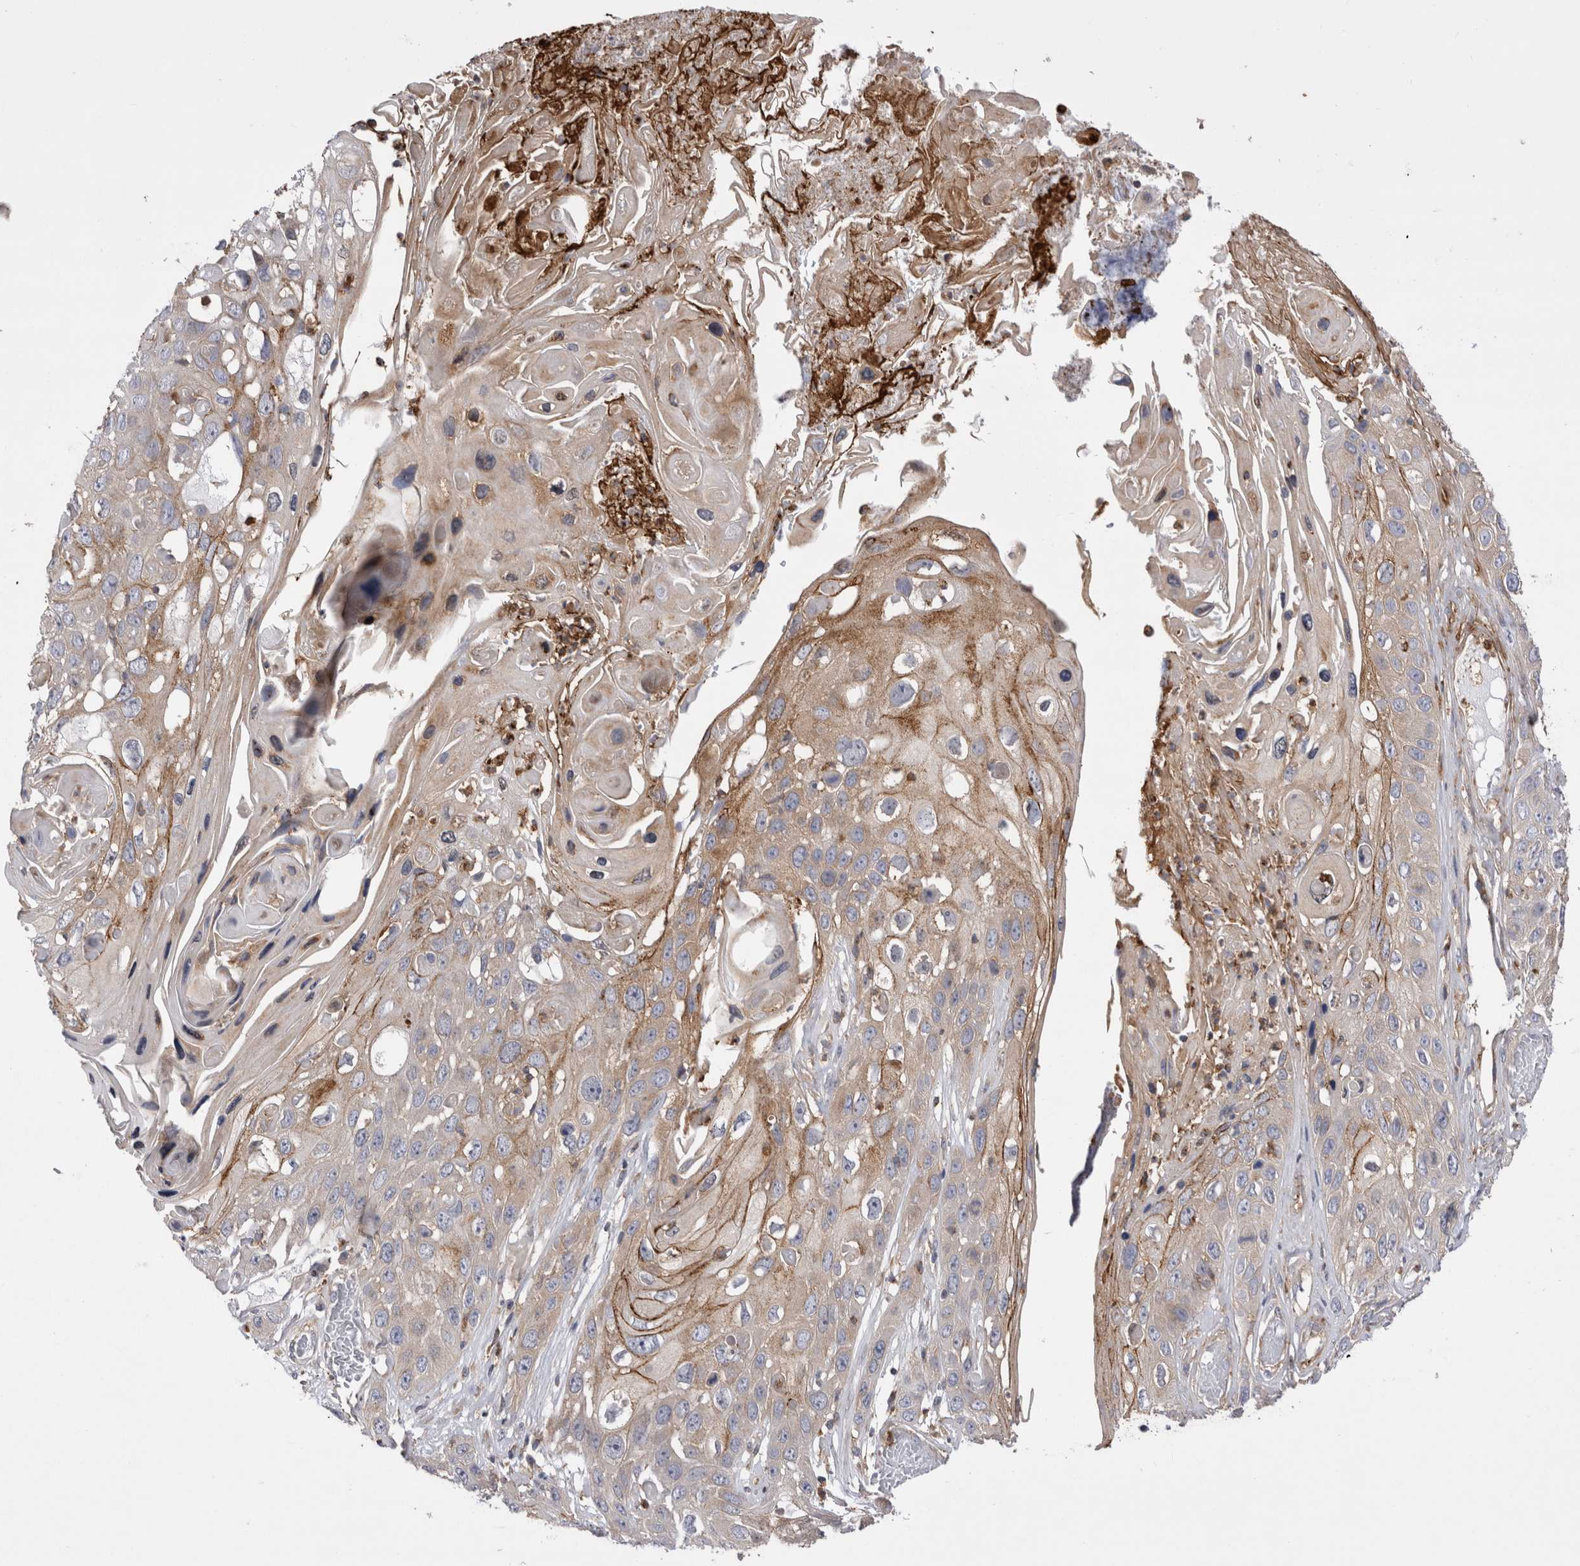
{"staining": {"intensity": "moderate", "quantity": "25%-75%", "location": "cytoplasmic/membranous"}, "tissue": "skin cancer", "cell_type": "Tumor cells", "image_type": "cancer", "snomed": [{"axis": "morphology", "description": "Squamous cell carcinoma, NOS"}, {"axis": "topography", "description": "Skin"}], "caption": "Squamous cell carcinoma (skin) stained with a protein marker reveals moderate staining in tumor cells.", "gene": "RAB11FIP1", "patient": {"sex": "male", "age": 55}}